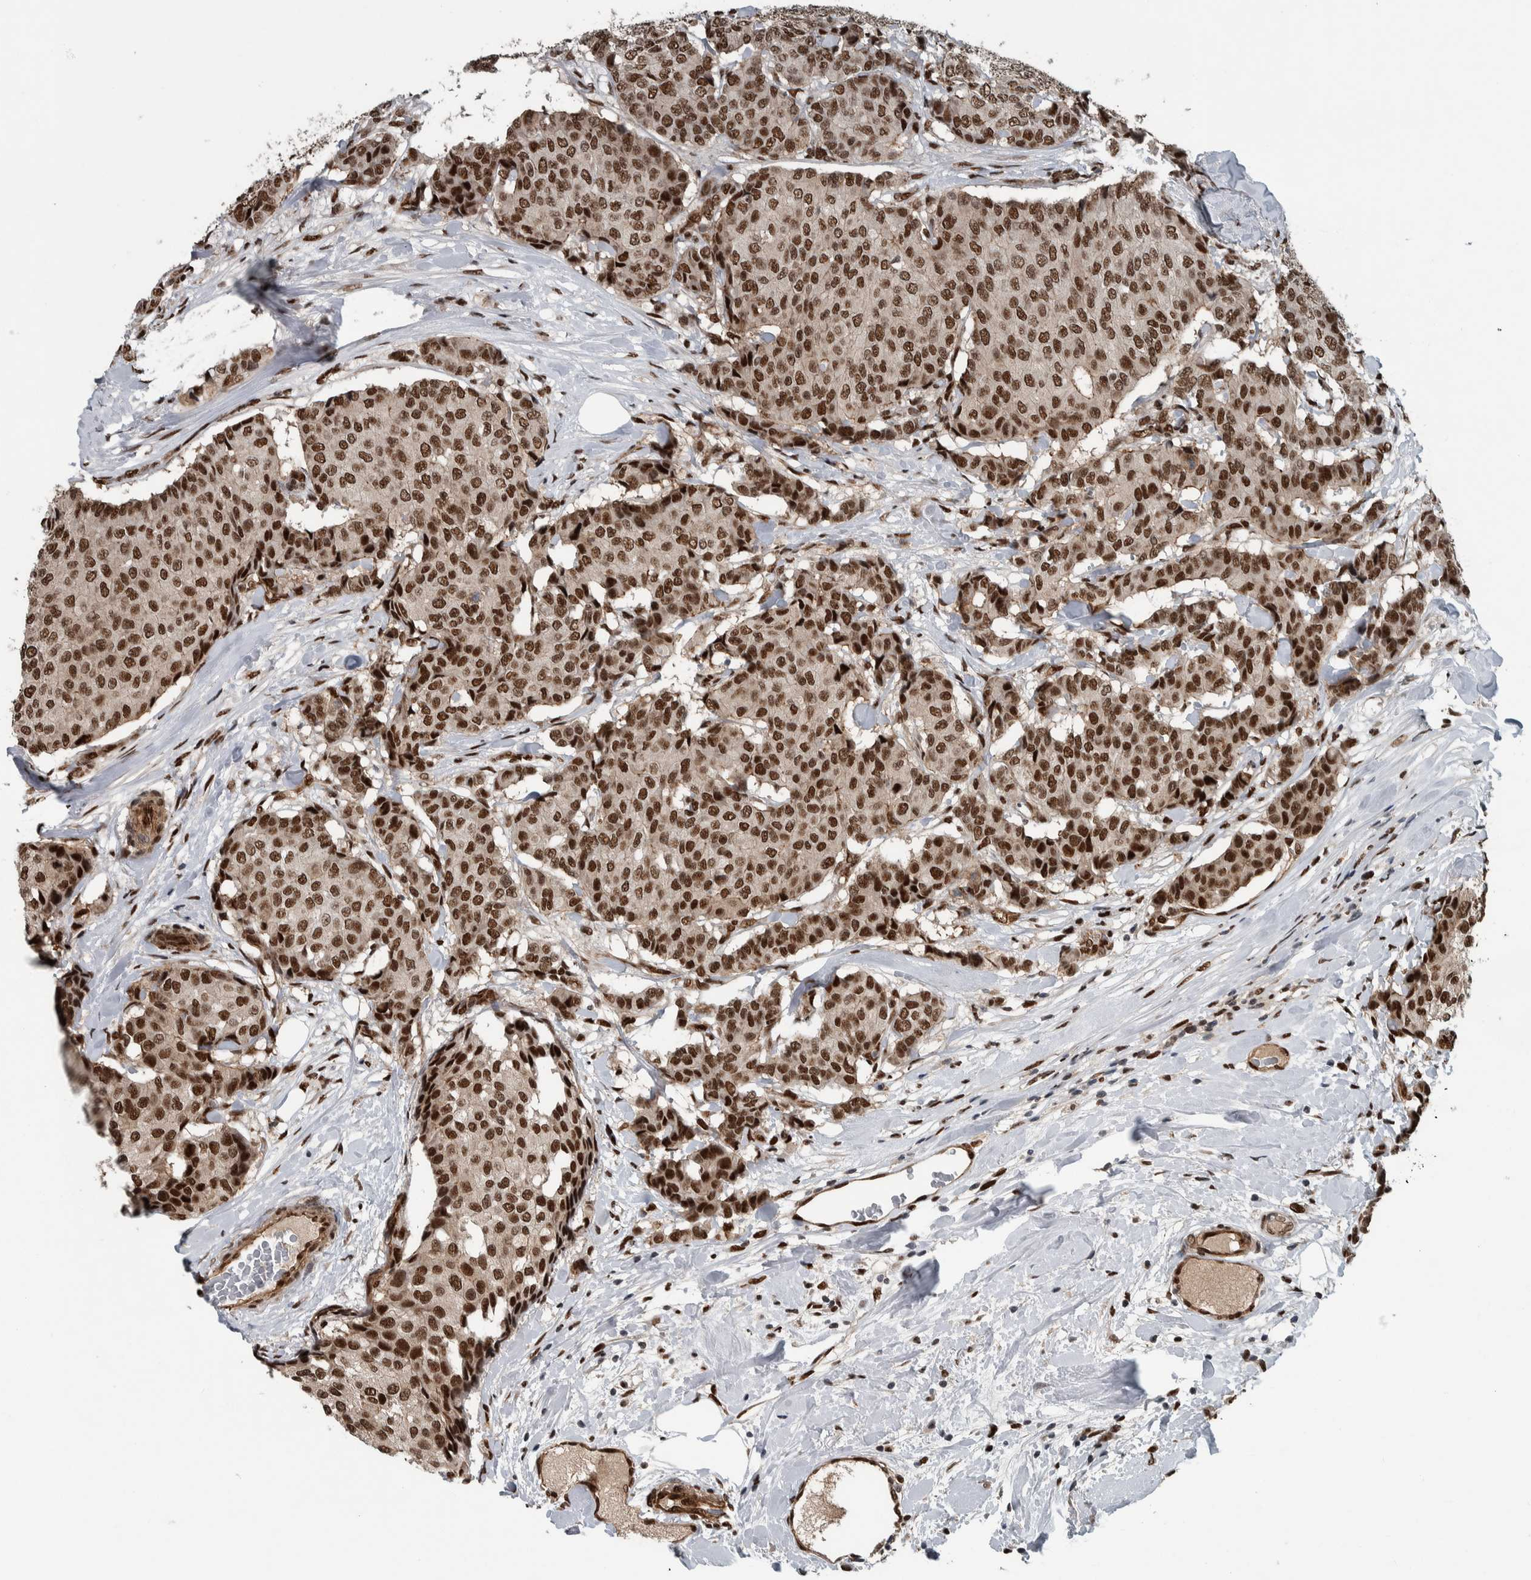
{"staining": {"intensity": "strong", "quantity": ">75%", "location": "nuclear"}, "tissue": "breast cancer", "cell_type": "Tumor cells", "image_type": "cancer", "snomed": [{"axis": "morphology", "description": "Duct carcinoma"}, {"axis": "topography", "description": "Breast"}], "caption": "Breast invasive ductal carcinoma stained with a protein marker reveals strong staining in tumor cells.", "gene": "FAM135B", "patient": {"sex": "female", "age": 75}}